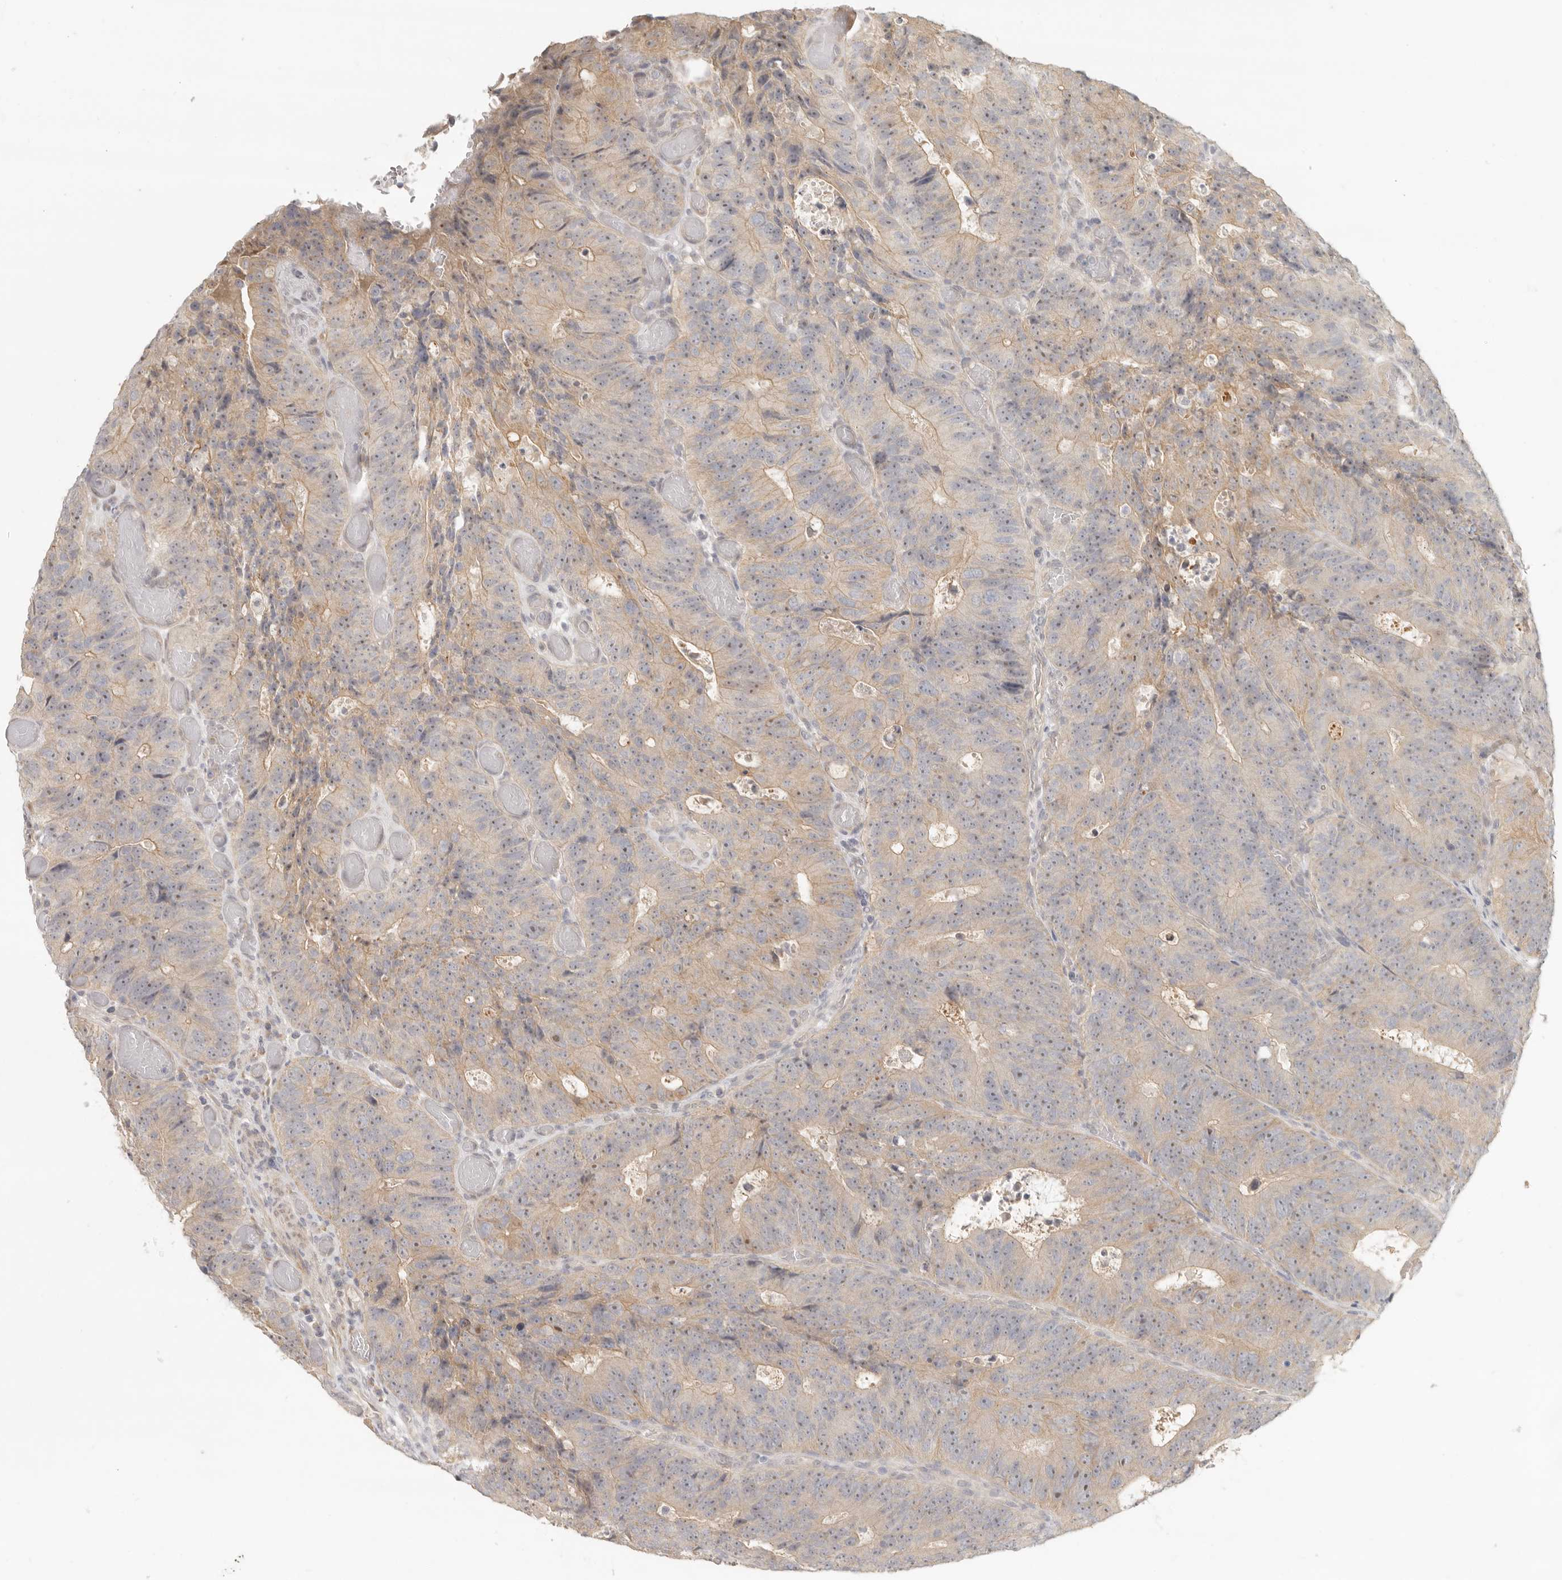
{"staining": {"intensity": "weak", "quantity": "25%-75%", "location": "cytoplasmic/membranous"}, "tissue": "colorectal cancer", "cell_type": "Tumor cells", "image_type": "cancer", "snomed": [{"axis": "morphology", "description": "Adenocarcinoma, NOS"}, {"axis": "topography", "description": "Colon"}], "caption": "Tumor cells demonstrate weak cytoplasmic/membranous positivity in approximately 25%-75% of cells in colorectal cancer. (DAB IHC, brown staining for protein, blue staining for nuclei).", "gene": "AHDC1", "patient": {"sex": "male", "age": 87}}